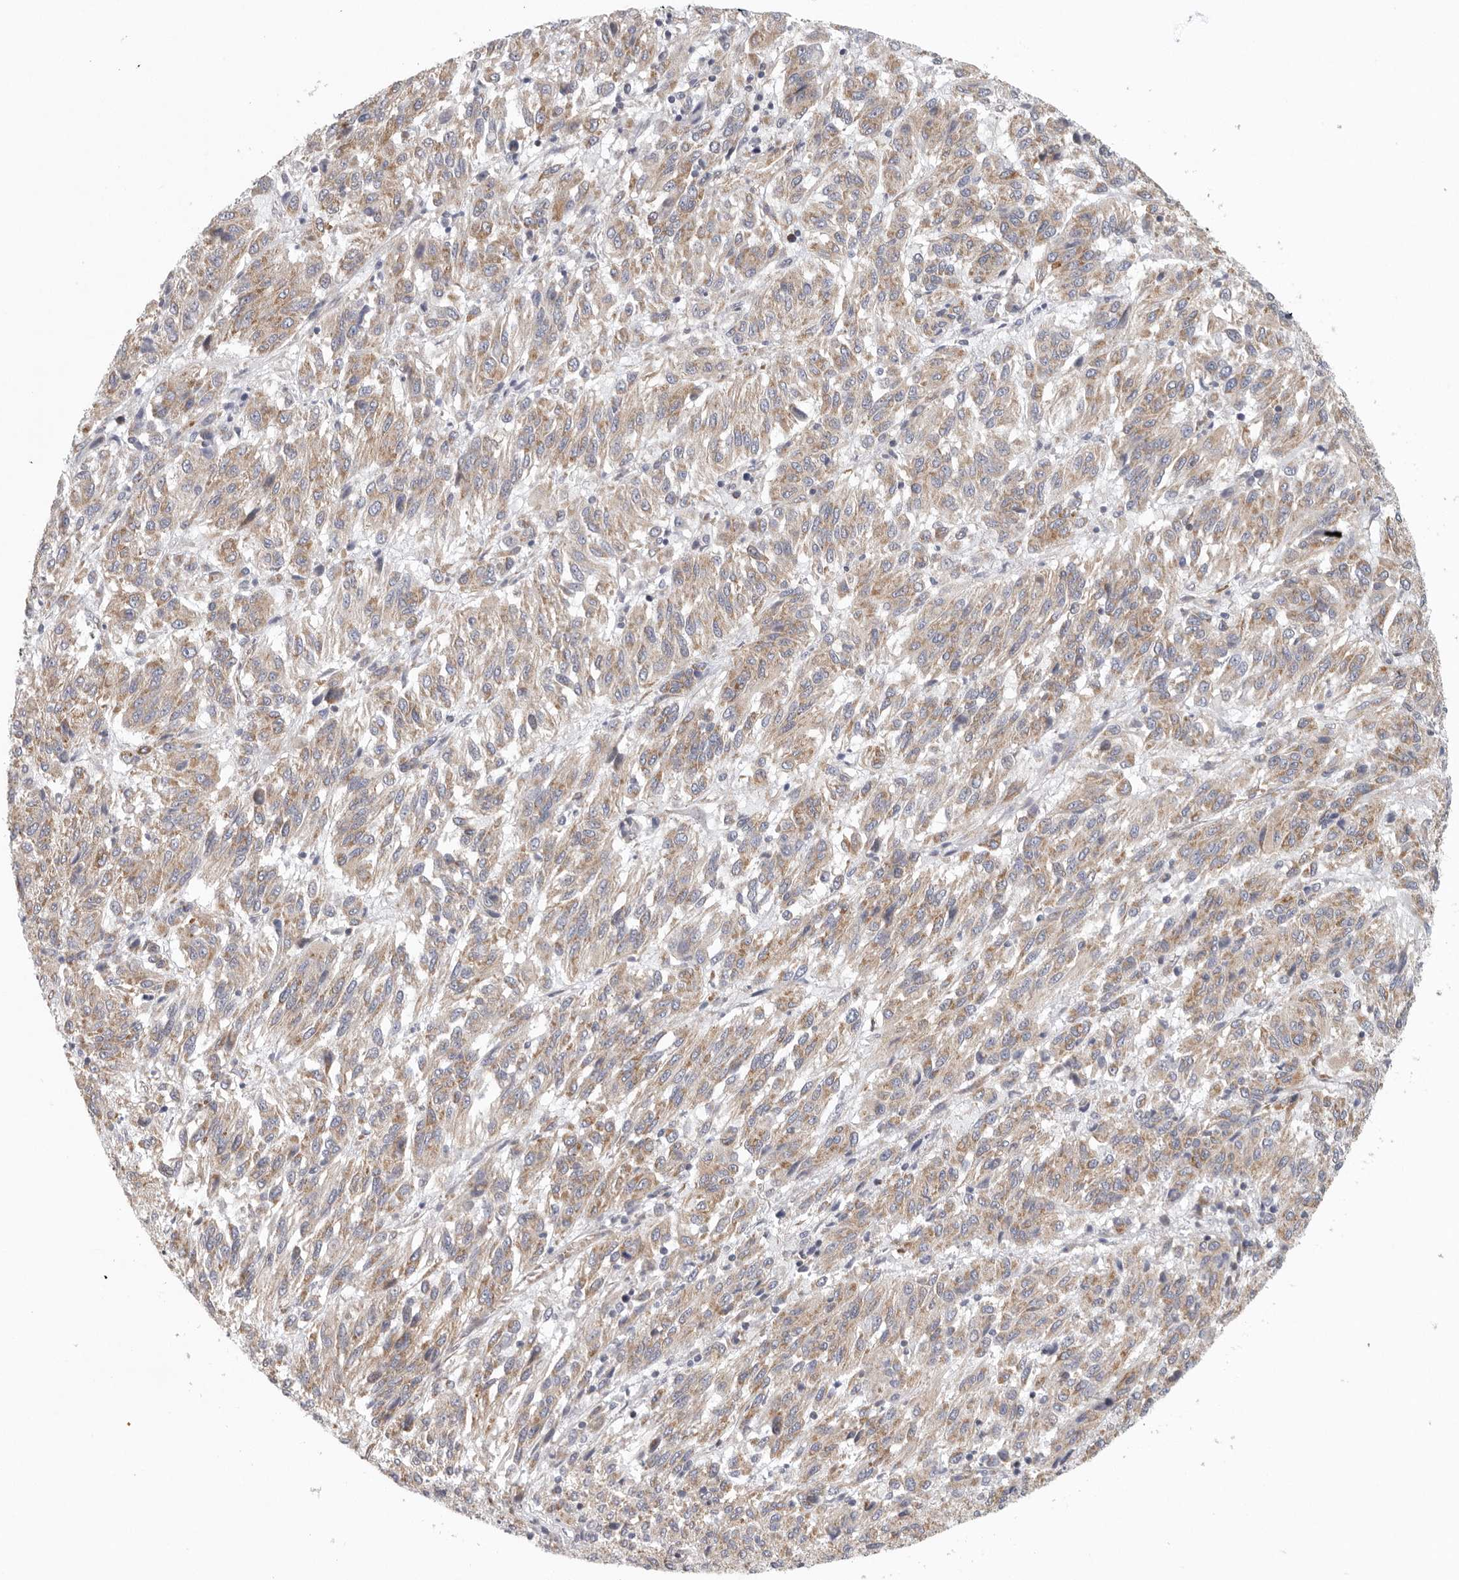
{"staining": {"intensity": "weak", "quantity": ">75%", "location": "cytoplasmic/membranous"}, "tissue": "melanoma", "cell_type": "Tumor cells", "image_type": "cancer", "snomed": [{"axis": "morphology", "description": "Malignant melanoma, Metastatic site"}, {"axis": "topography", "description": "Lung"}], "caption": "Protein expression analysis of melanoma shows weak cytoplasmic/membranous expression in approximately >75% of tumor cells.", "gene": "FKBP8", "patient": {"sex": "male", "age": 64}}